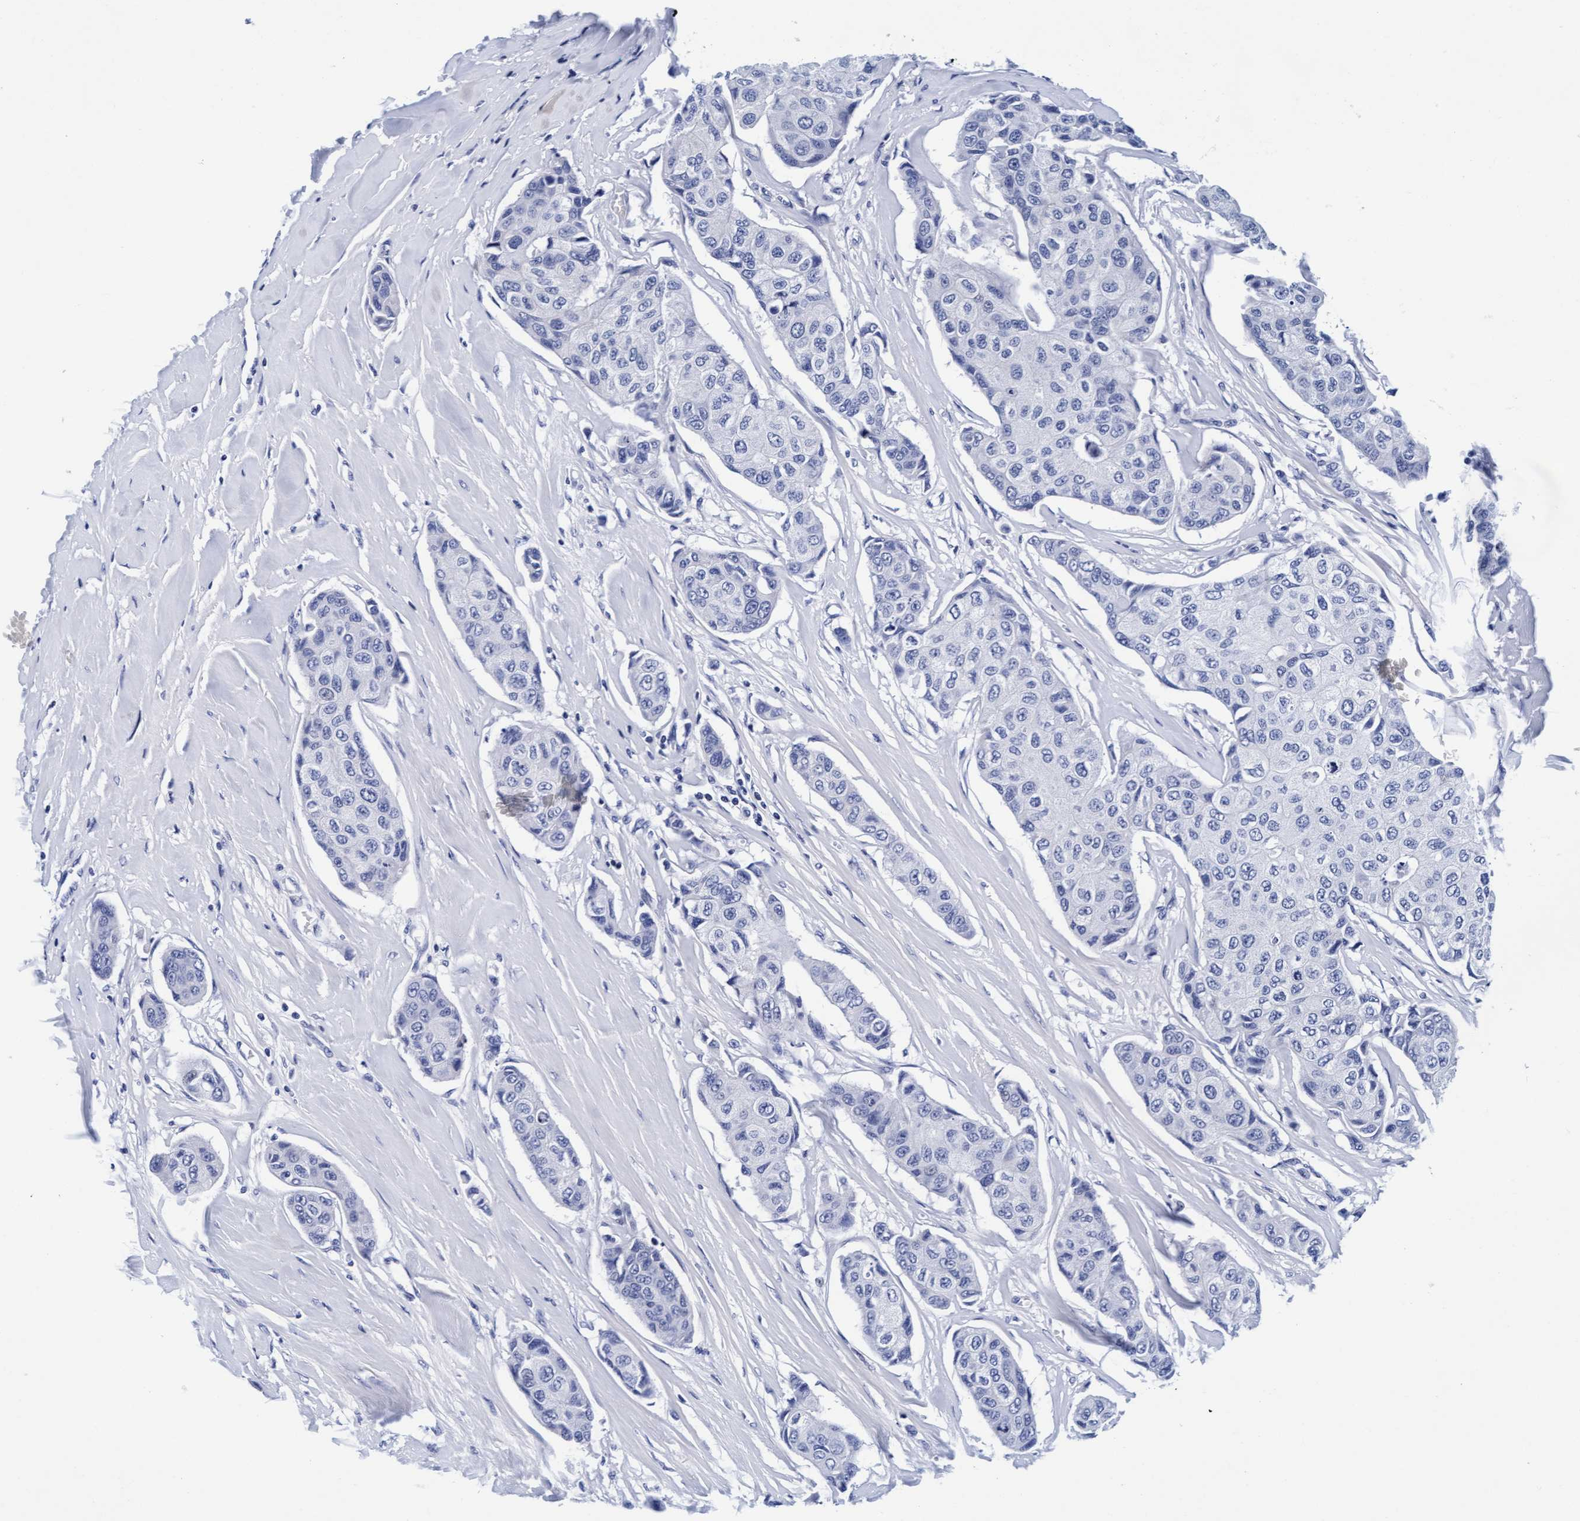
{"staining": {"intensity": "negative", "quantity": "none", "location": "none"}, "tissue": "breast cancer", "cell_type": "Tumor cells", "image_type": "cancer", "snomed": [{"axis": "morphology", "description": "Duct carcinoma"}, {"axis": "topography", "description": "Breast"}], "caption": "The immunohistochemistry image has no significant staining in tumor cells of breast cancer tissue.", "gene": "ARSG", "patient": {"sex": "female", "age": 80}}